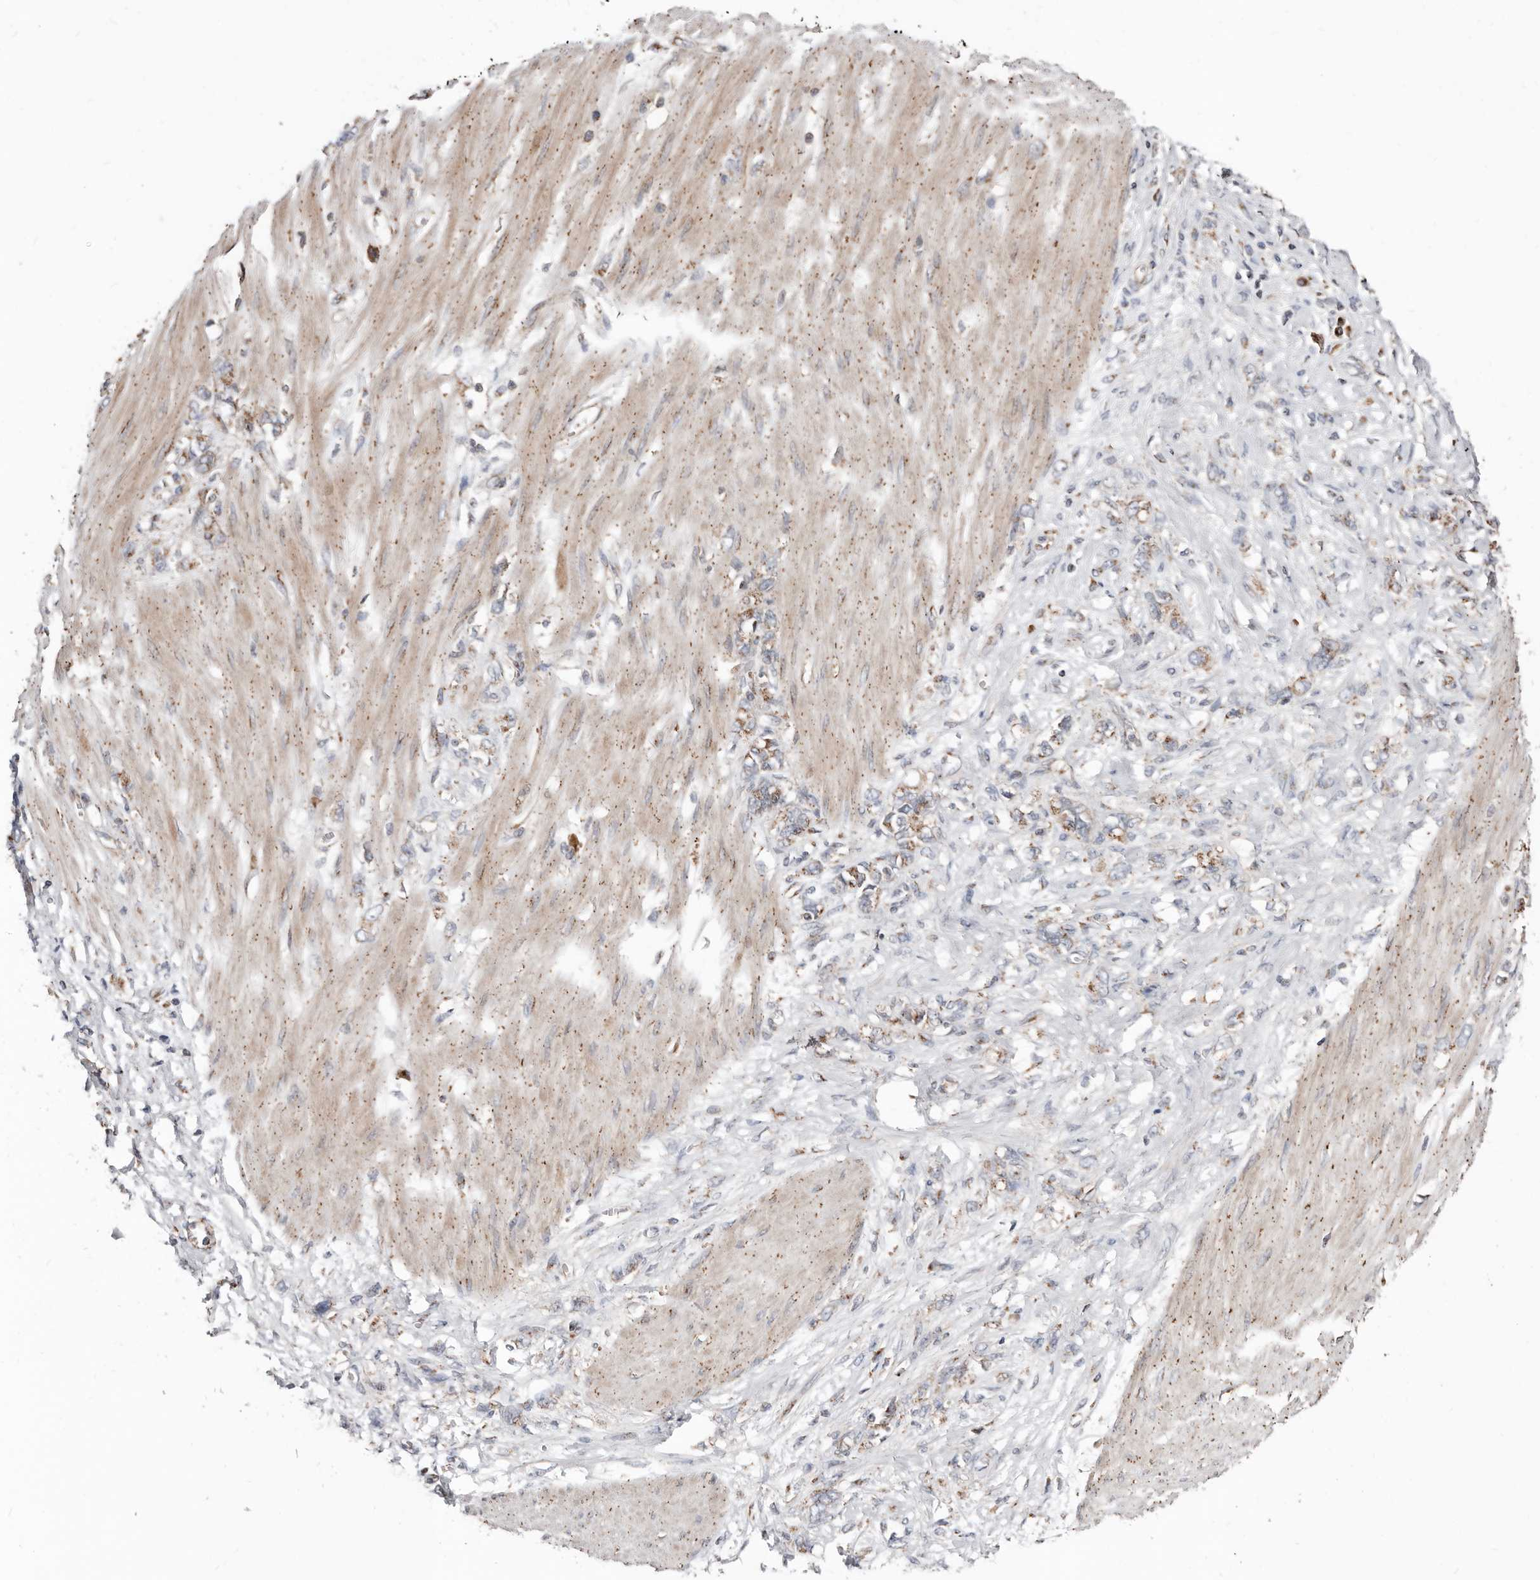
{"staining": {"intensity": "weak", "quantity": "25%-75%", "location": "cytoplasmic/membranous"}, "tissue": "stomach cancer", "cell_type": "Tumor cells", "image_type": "cancer", "snomed": [{"axis": "morphology", "description": "Adenocarcinoma, NOS"}, {"axis": "topography", "description": "Stomach"}], "caption": "Adenocarcinoma (stomach) was stained to show a protein in brown. There is low levels of weak cytoplasmic/membranous expression in approximately 25%-75% of tumor cells.", "gene": "COG1", "patient": {"sex": "female", "age": 76}}